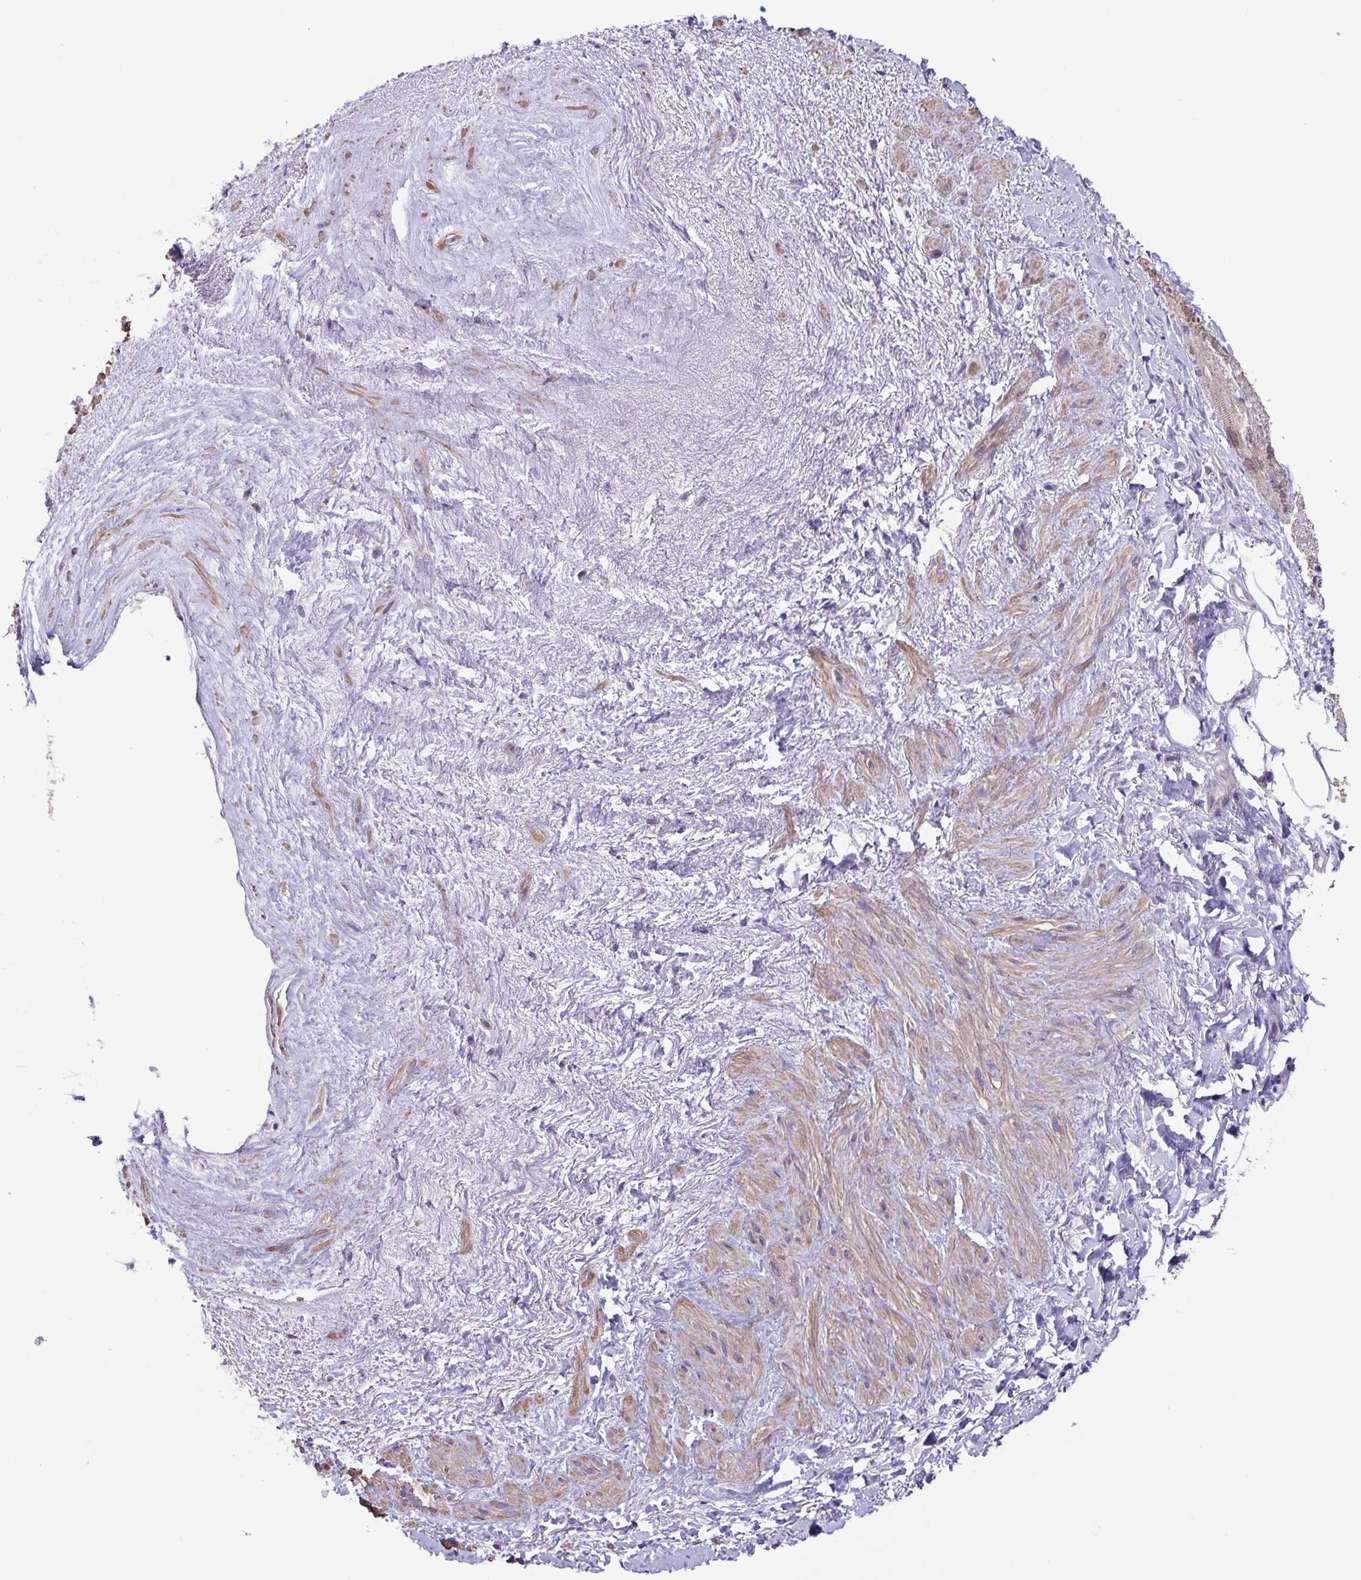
{"staining": {"intensity": "weak", "quantity": "25%-75%", "location": "cytoplasmic/membranous"}, "tissue": "heart muscle", "cell_type": "Cardiomyocytes", "image_type": "normal", "snomed": [{"axis": "morphology", "description": "Normal tissue, NOS"}, {"axis": "topography", "description": "Heart"}], "caption": "Protein analysis of unremarkable heart muscle shows weak cytoplasmic/membranous positivity in about 25%-75% of cardiomyocytes.", "gene": "ACTRT2", "patient": {"sex": "male", "age": 62}}